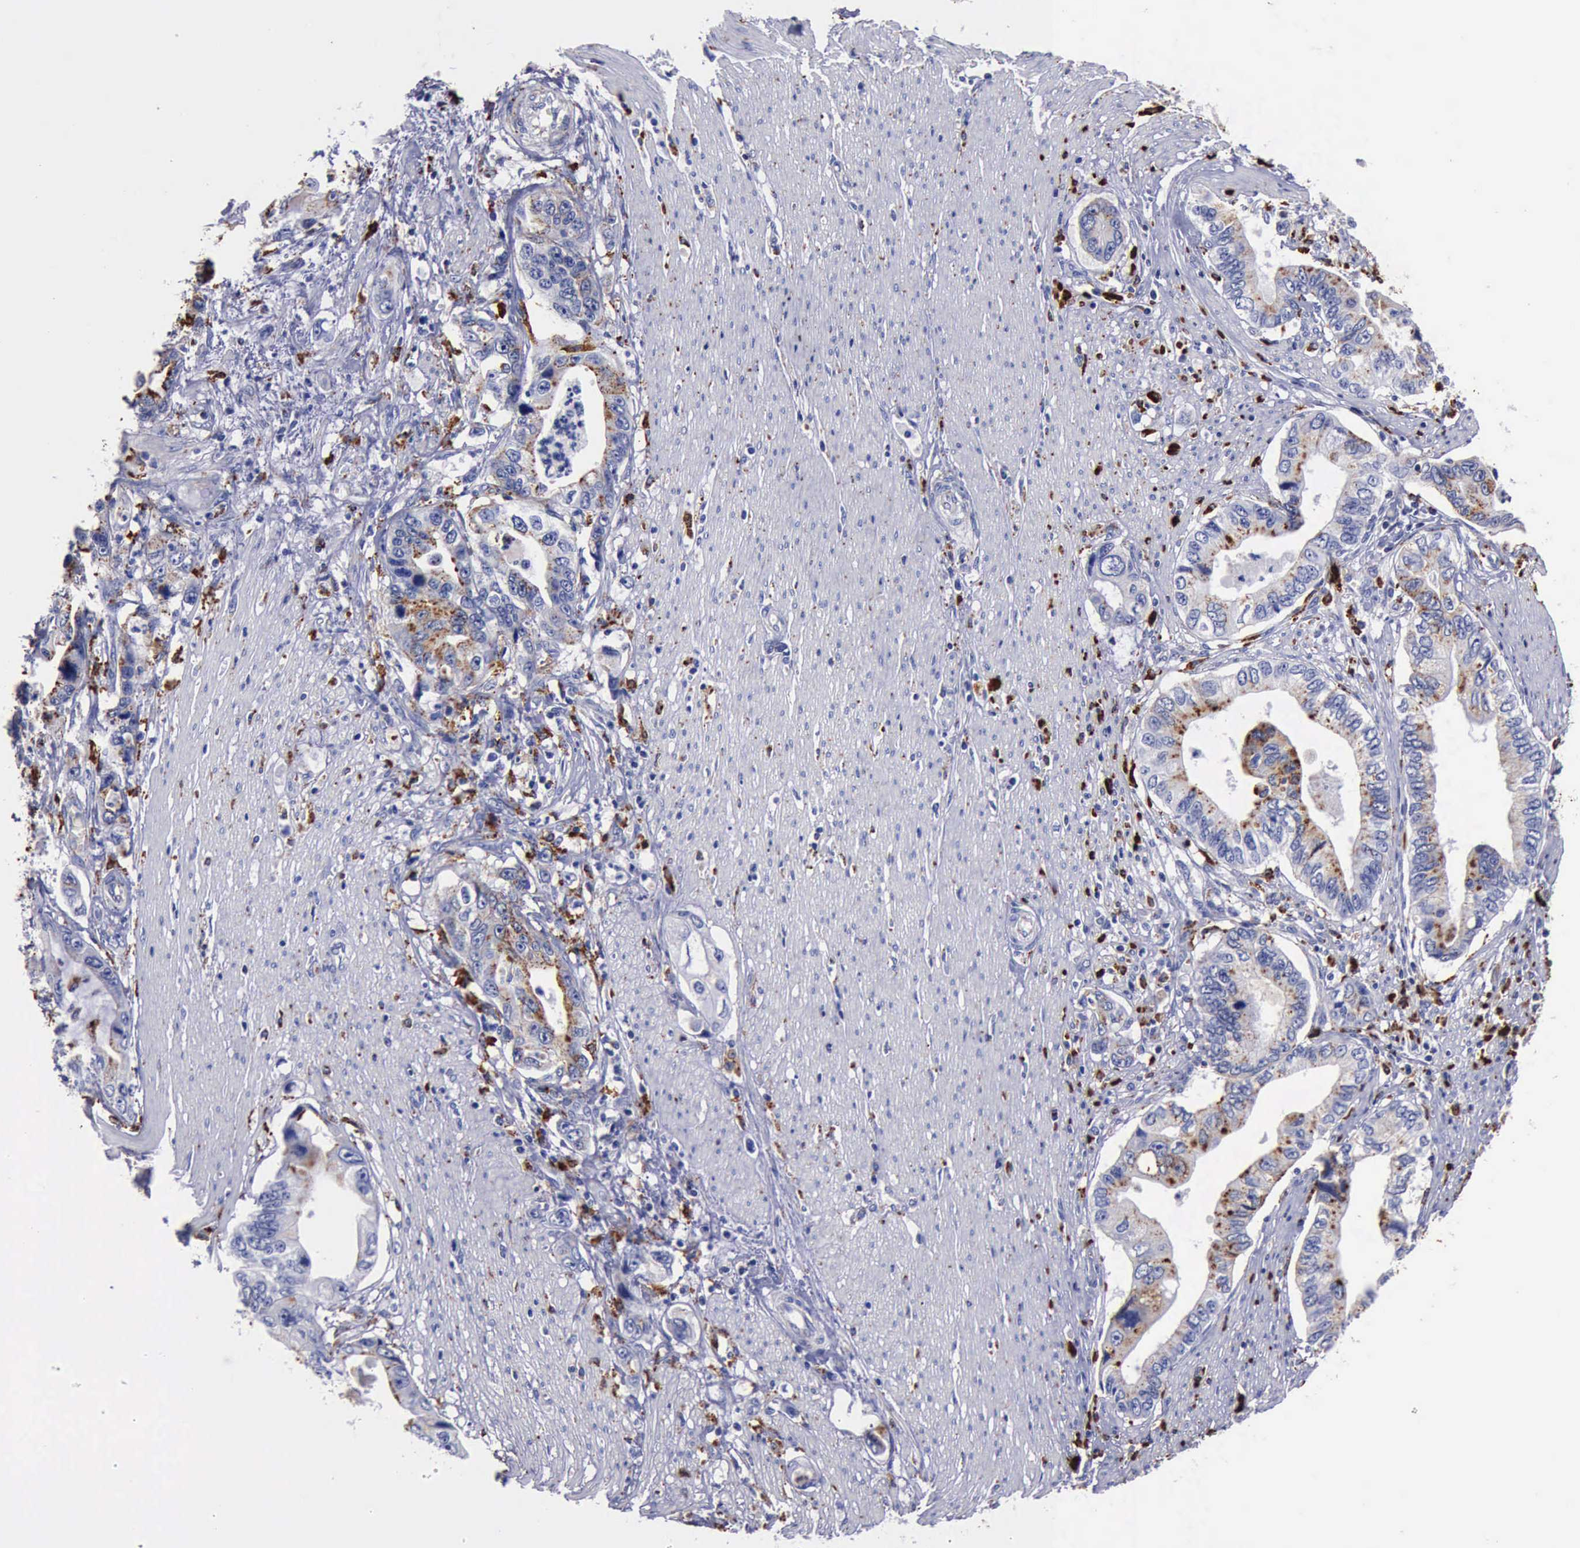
{"staining": {"intensity": "moderate", "quantity": "25%-75%", "location": "cytoplasmic/membranous"}, "tissue": "pancreatic cancer", "cell_type": "Tumor cells", "image_type": "cancer", "snomed": [{"axis": "morphology", "description": "Adenocarcinoma, NOS"}, {"axis": "topography", "description": "Pancreas"}, {"axis": "topography", "description": "Stomach, upper"}], "caption": "The image exhibits a brown stain indicating the presence of a protein in the cytoplasmic/membranous of tumor cells in adenocarcinoma (pancreatic). (Brightfield microscopy of DAB IHC at high magnification).", "gene": "CTSD", "patient": {"sex": "male", "age": 77}}